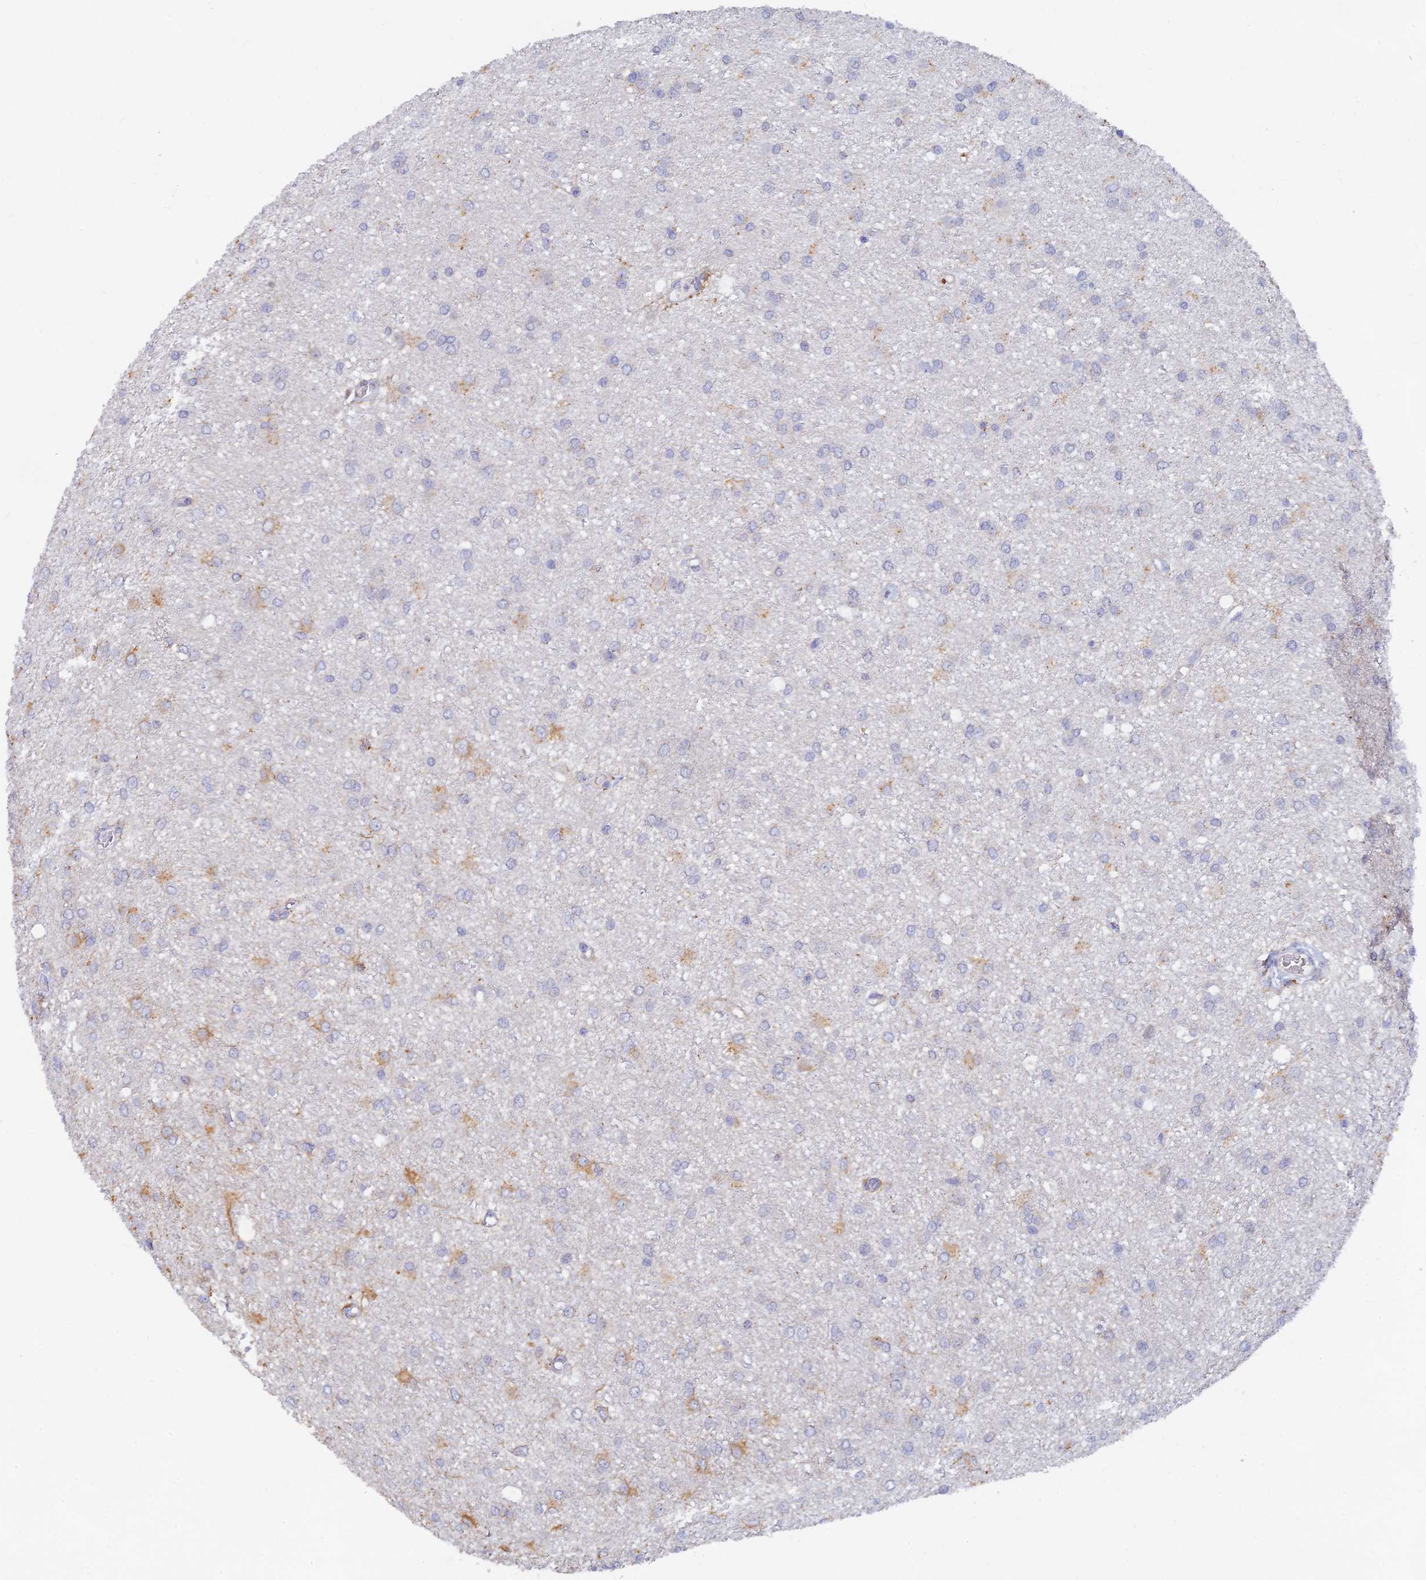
{"staining": {"intensity": "negative", "quantity": "none", "location": "none"}, "tissue": "glioma", "cell_type": "Tumor cells", "image_type": "cancer", "snomed": [{"axis": "morphology", "description": "Glioma, malignant, High grade"}, {"axis": "topography", "description": "Brain"}], "caption": "Immunohistochemical staining of malignant glioma (high-grade) shows no significant expression in tumor cells.", "gene": "LRIF1", "patient": {"sex": "female", "age": 50}}